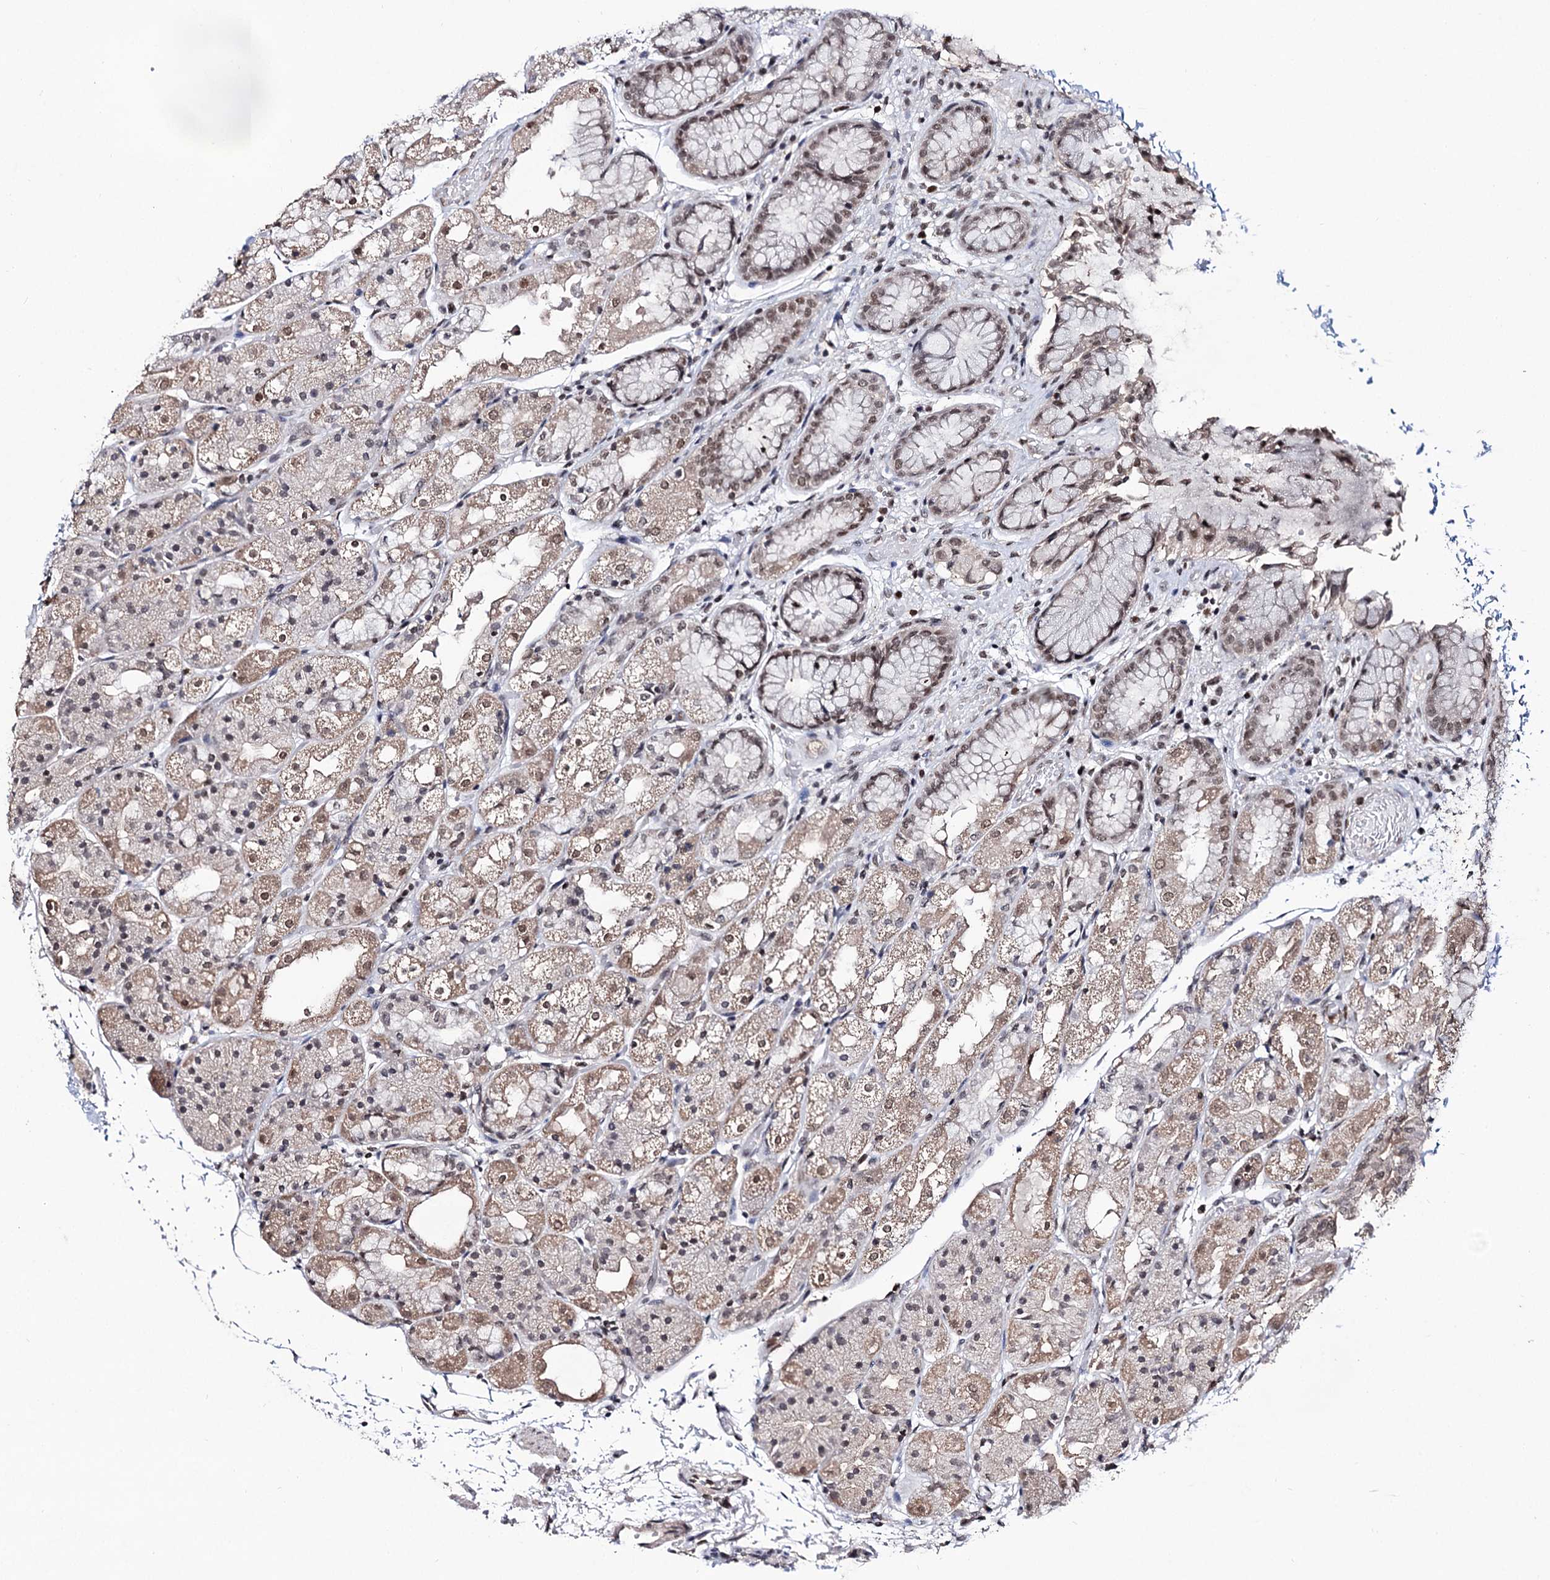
{"staining": {"intensity": "moderate", "quantity": ">75%", "location": "nuclear"}, "tissue": "stomach", "cell_type": "Glandular cells", "image_type": "normal", "snomed": [{"axis": "morphology", "description": "Normal tissue, NOS"}, {"axis": "topography", "description": "Stomach, upper"}], "caption": "Stomach stained with DAB IHC shows medium levels of moderate nuclear staining in about >75% of glandular cells.", "gene": "SMCHD1", "patient": {"sex": "male", "age": 72}}